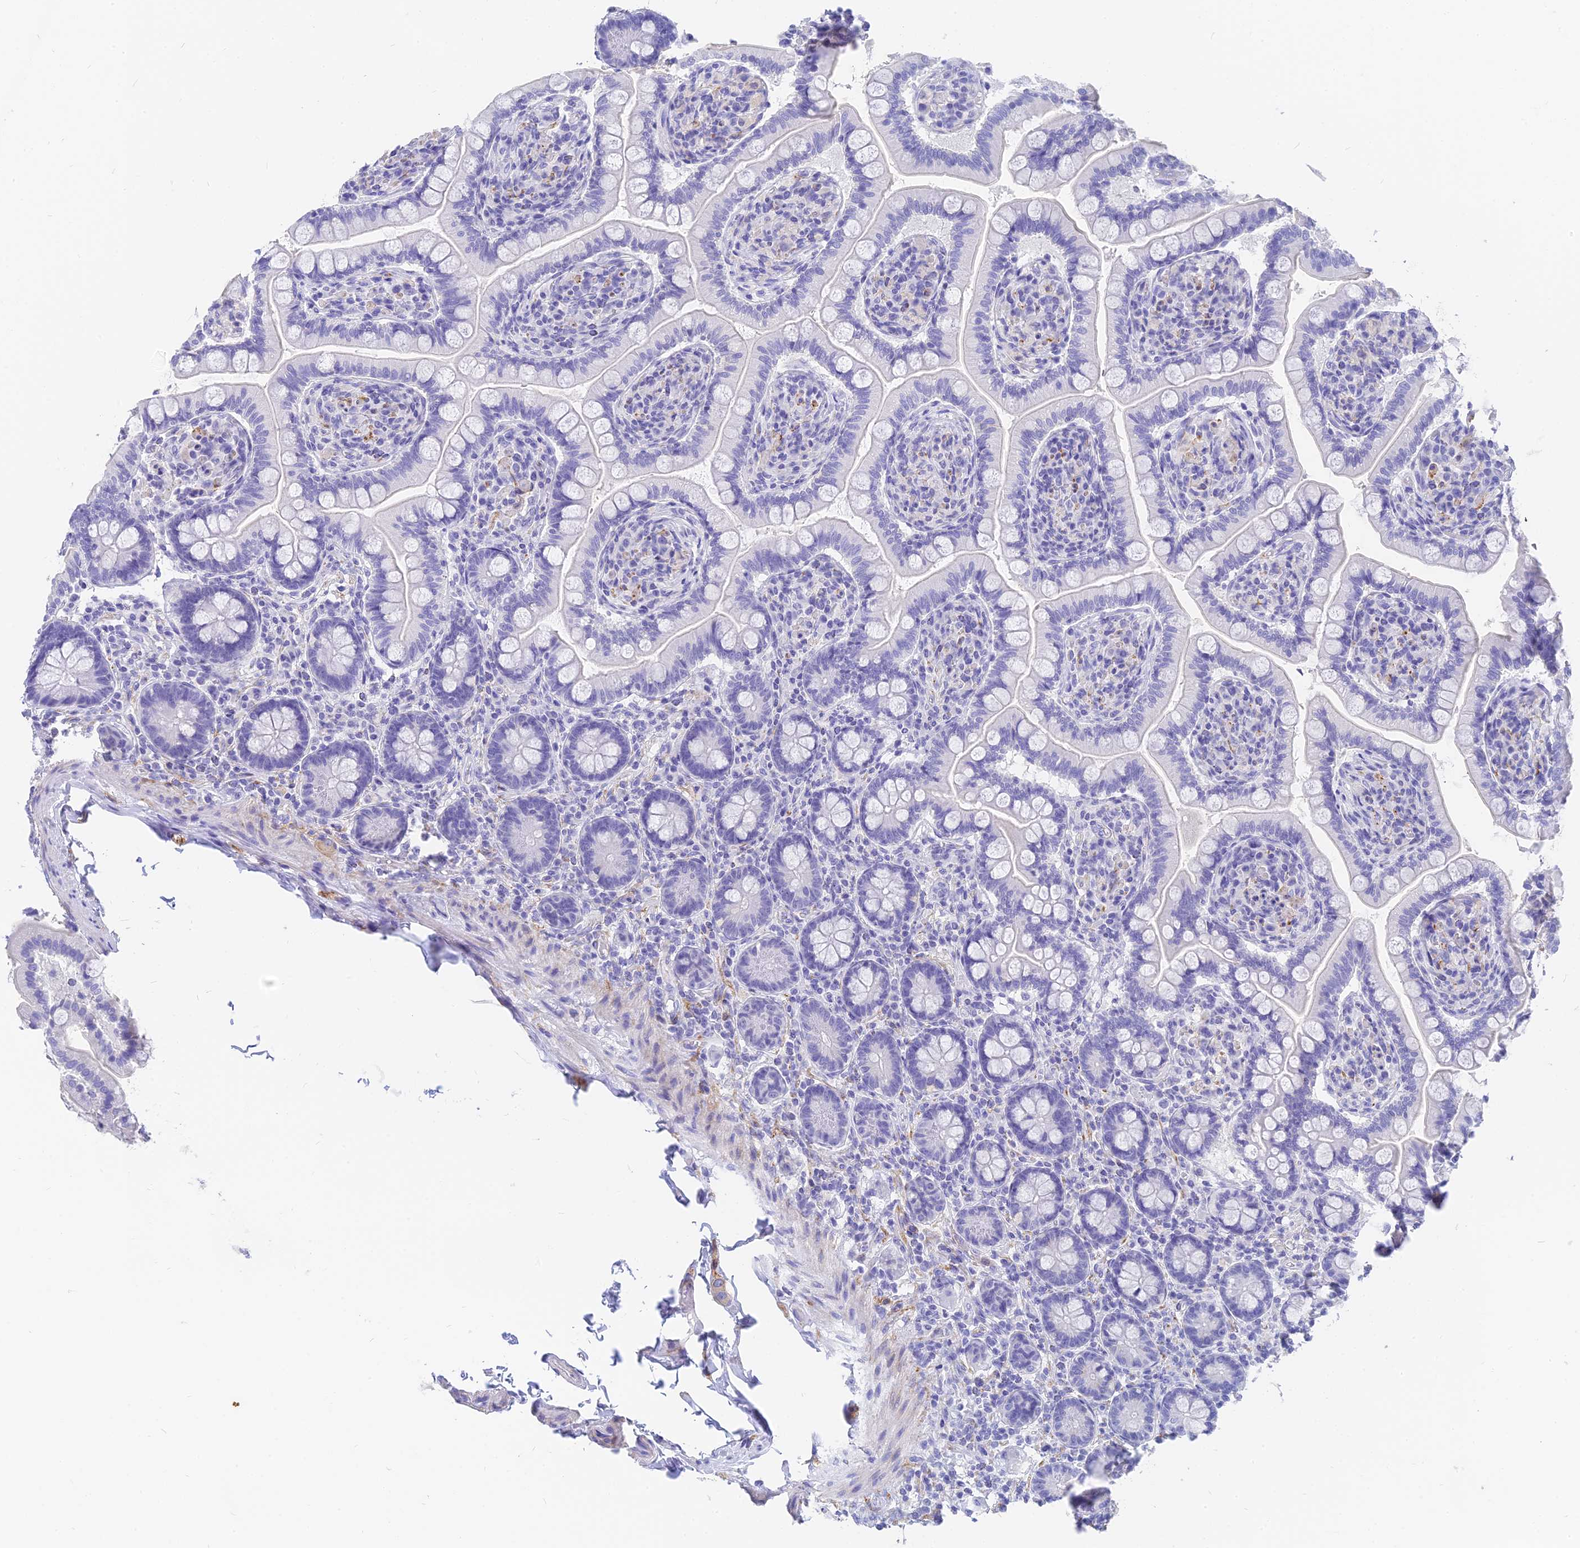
{"staining": {"intensity": "negative", "quantity": "none", "location": "none"}, "tissue": "small intestine", "cell_type": "Glandular cells", "image_type": "normal", "snomed": [{"axis": "morphology", "description": "Normal tissue, NOS"}, {"axis": "topography", "description": "Small intestine"}], "caption": "The micrograph displays no staining of glandular cells in unremarkable small intestine.", "gene": "SLC36A2", "patient": {"sex": "female", "age": 64}}